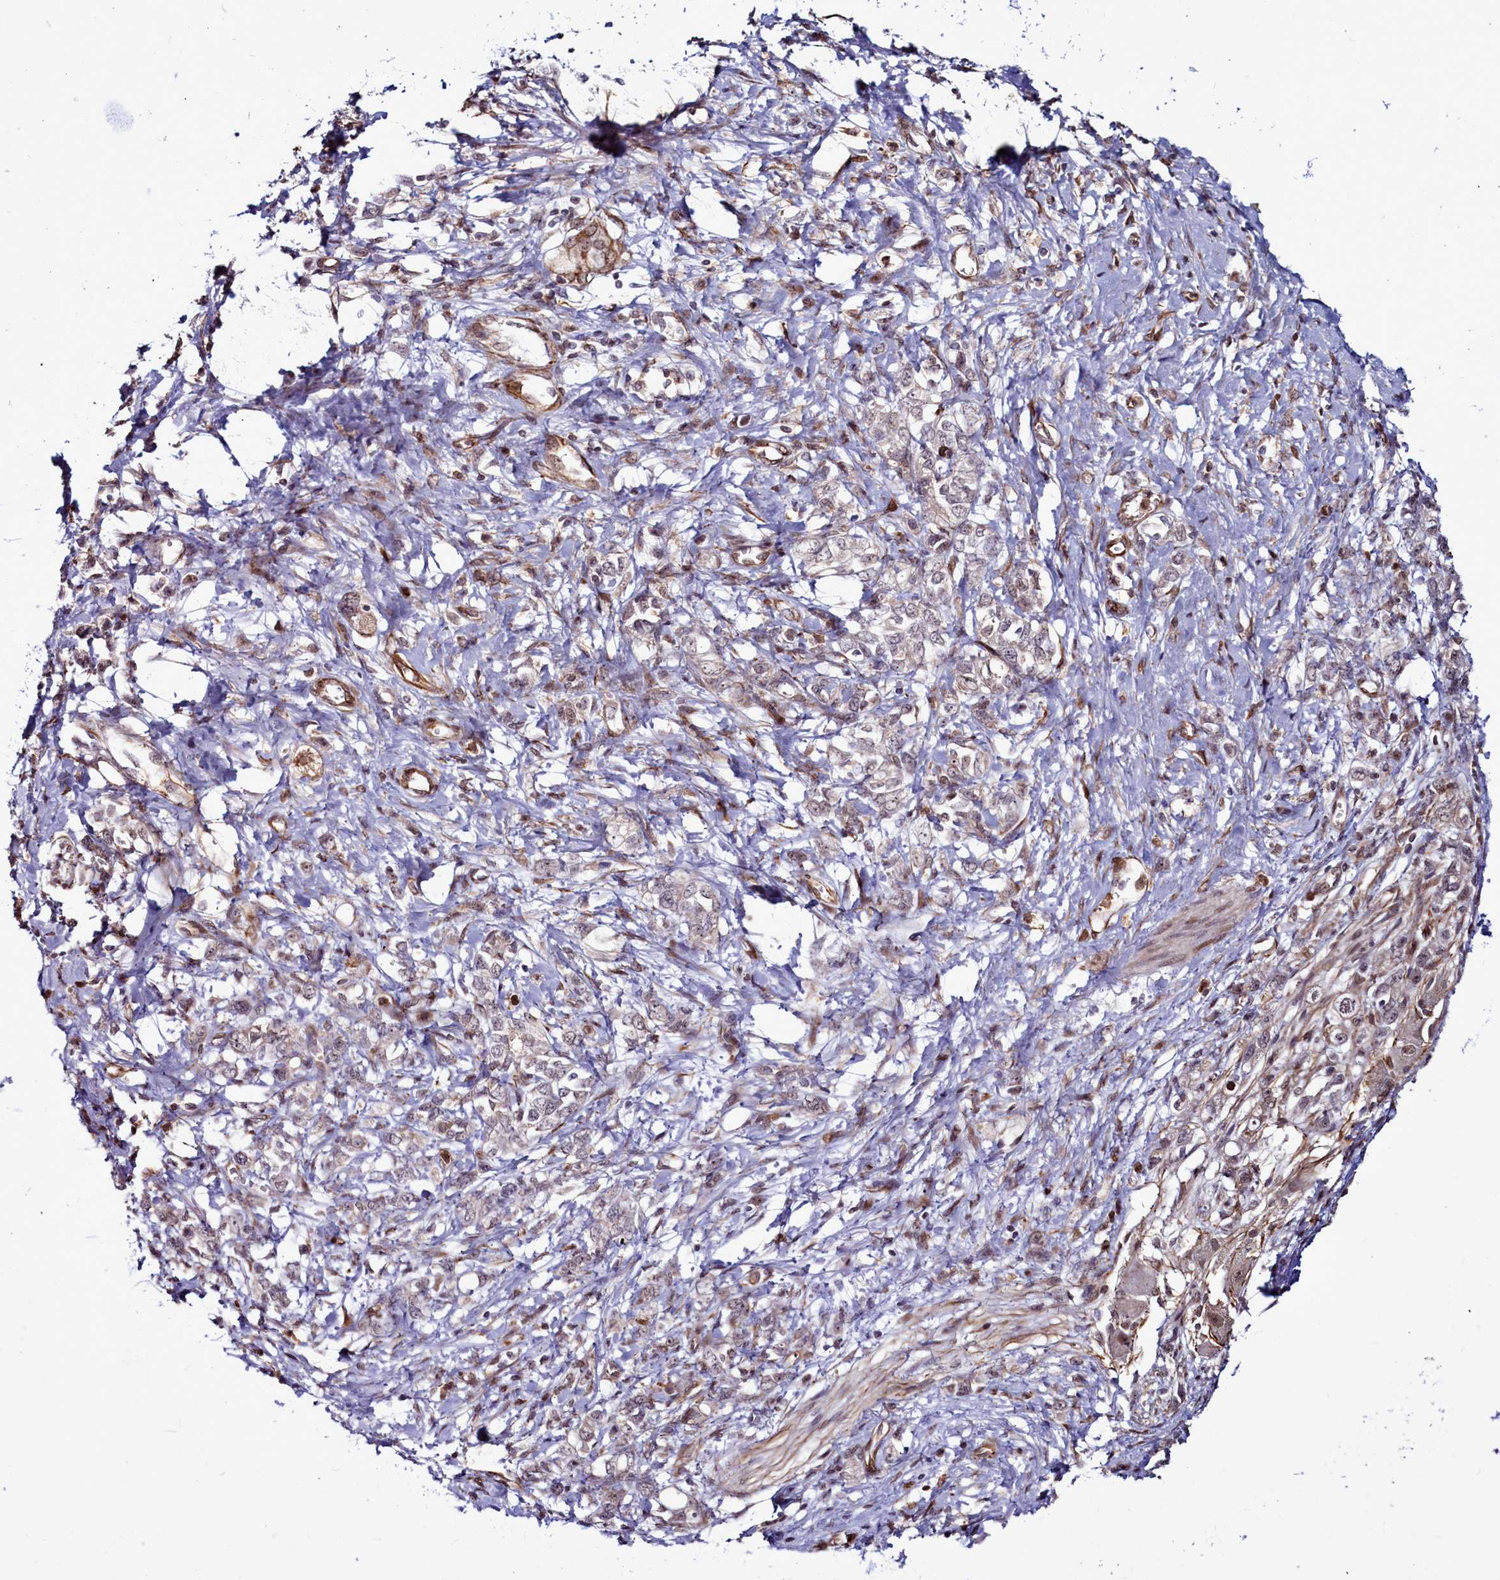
{"staining": {"intensity": "negative", "quantity": "none", "location": "none"}, "tissue": "stomach cancer", "cell_type": "Tumor cells", "image_type": "cancer", "snomed": [{"axis": "morphology", "description": "Adenocarcinoma, NOS"}, {"axis": "topography", "description": "Stomach"}], "caption": "The immunohistochemistry (IHC) micrograph has no significant expression in tumor cells of stomach cancer (adenocarcinoma) tissue.", "gene": "CLK3", "patient": {"sex": "female", "age": 76}}